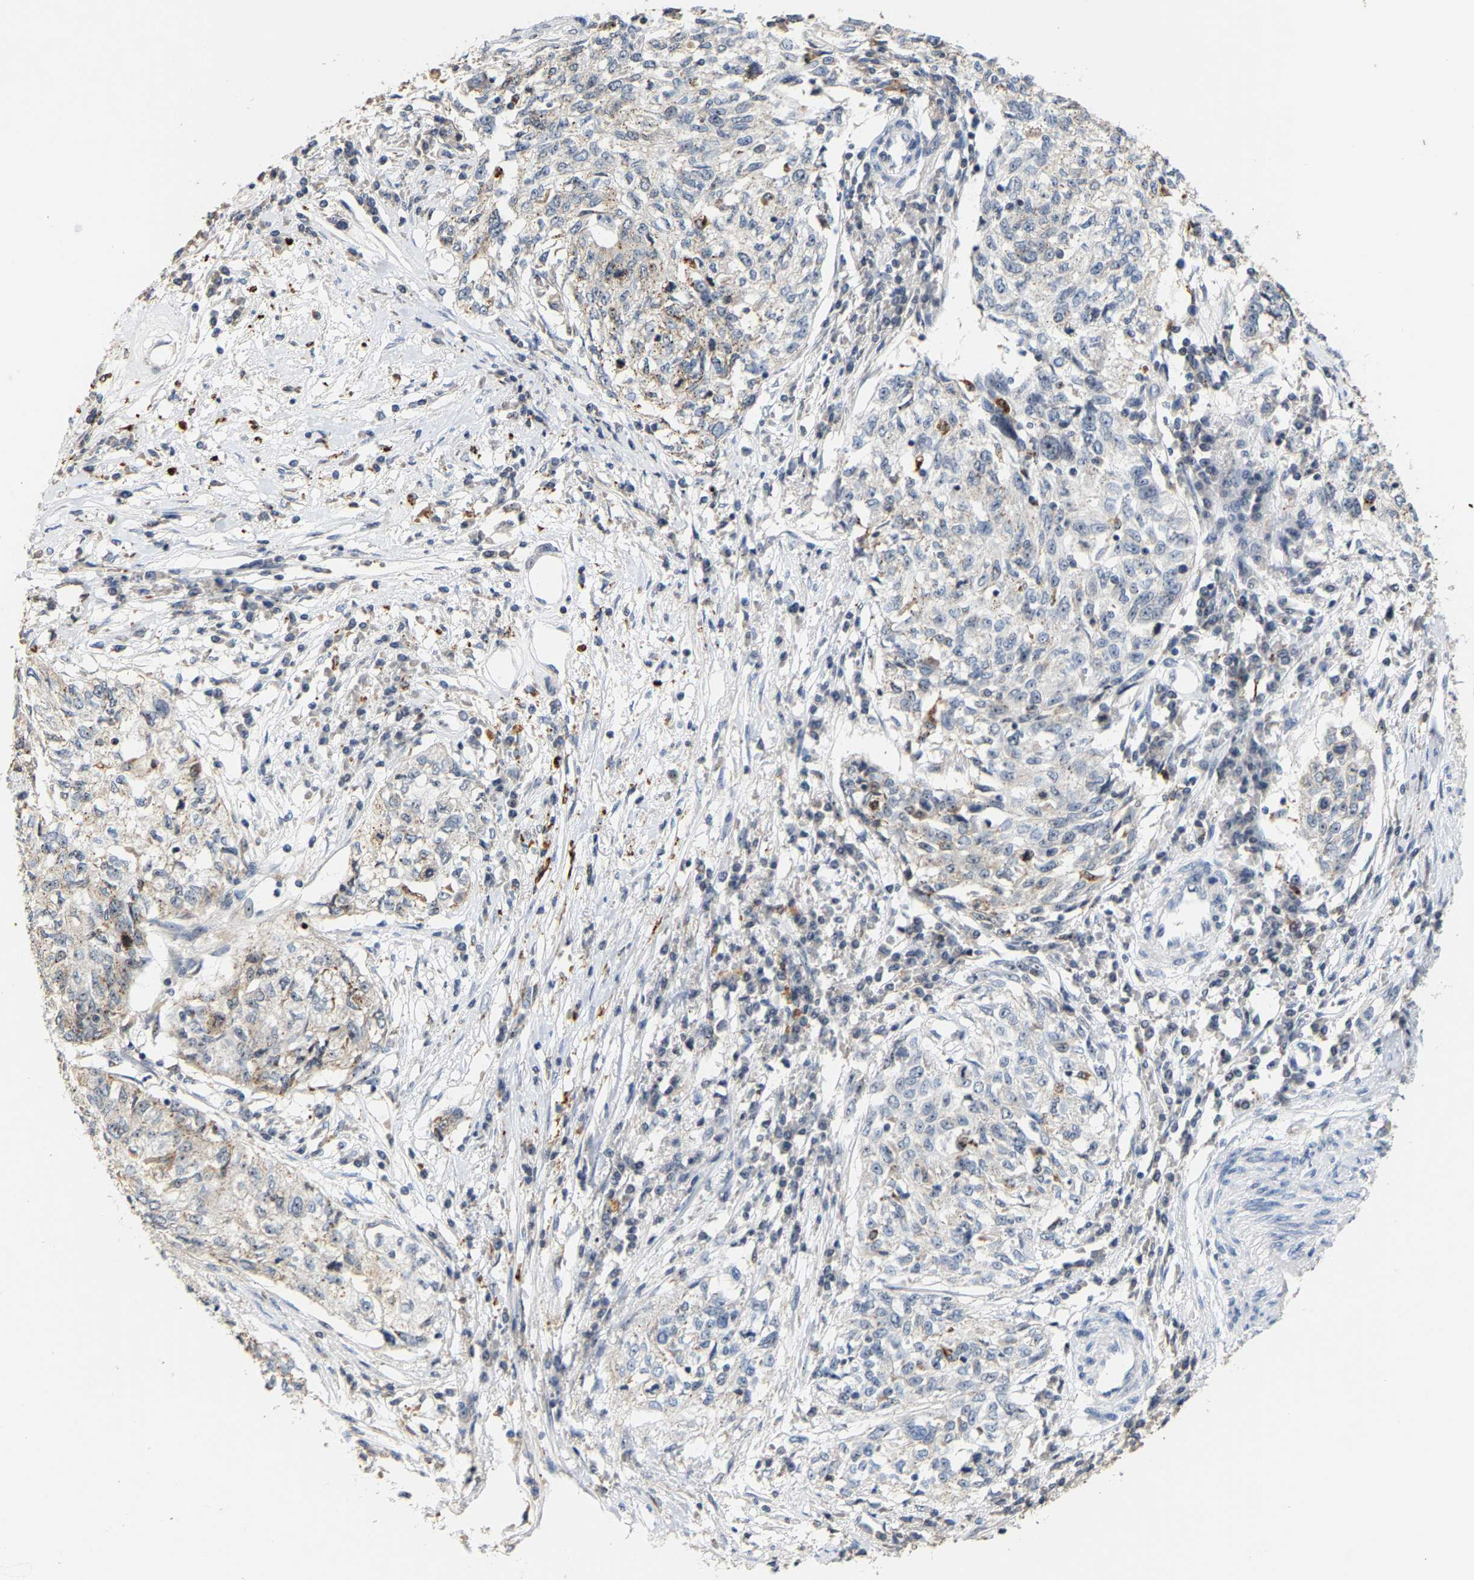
{"staining": {"intensity": "weak", "quantity": "<25%", "location": "cytoplasmic/membranous"}, "tissue": "cervical cancer", "cell_type": "Tumor cells", "image_type": "cancer", "snomed": [{"axis": "morphology", "description": "Squamous cell carcinoma, NOS"}, {"axis": "topography", "description": "Cervix"}], "caption": "There is no significant positivity in tumor cells of cervical cancer.", "gene": "NOP58", "patient": {"sex": "female", "age": 57}}